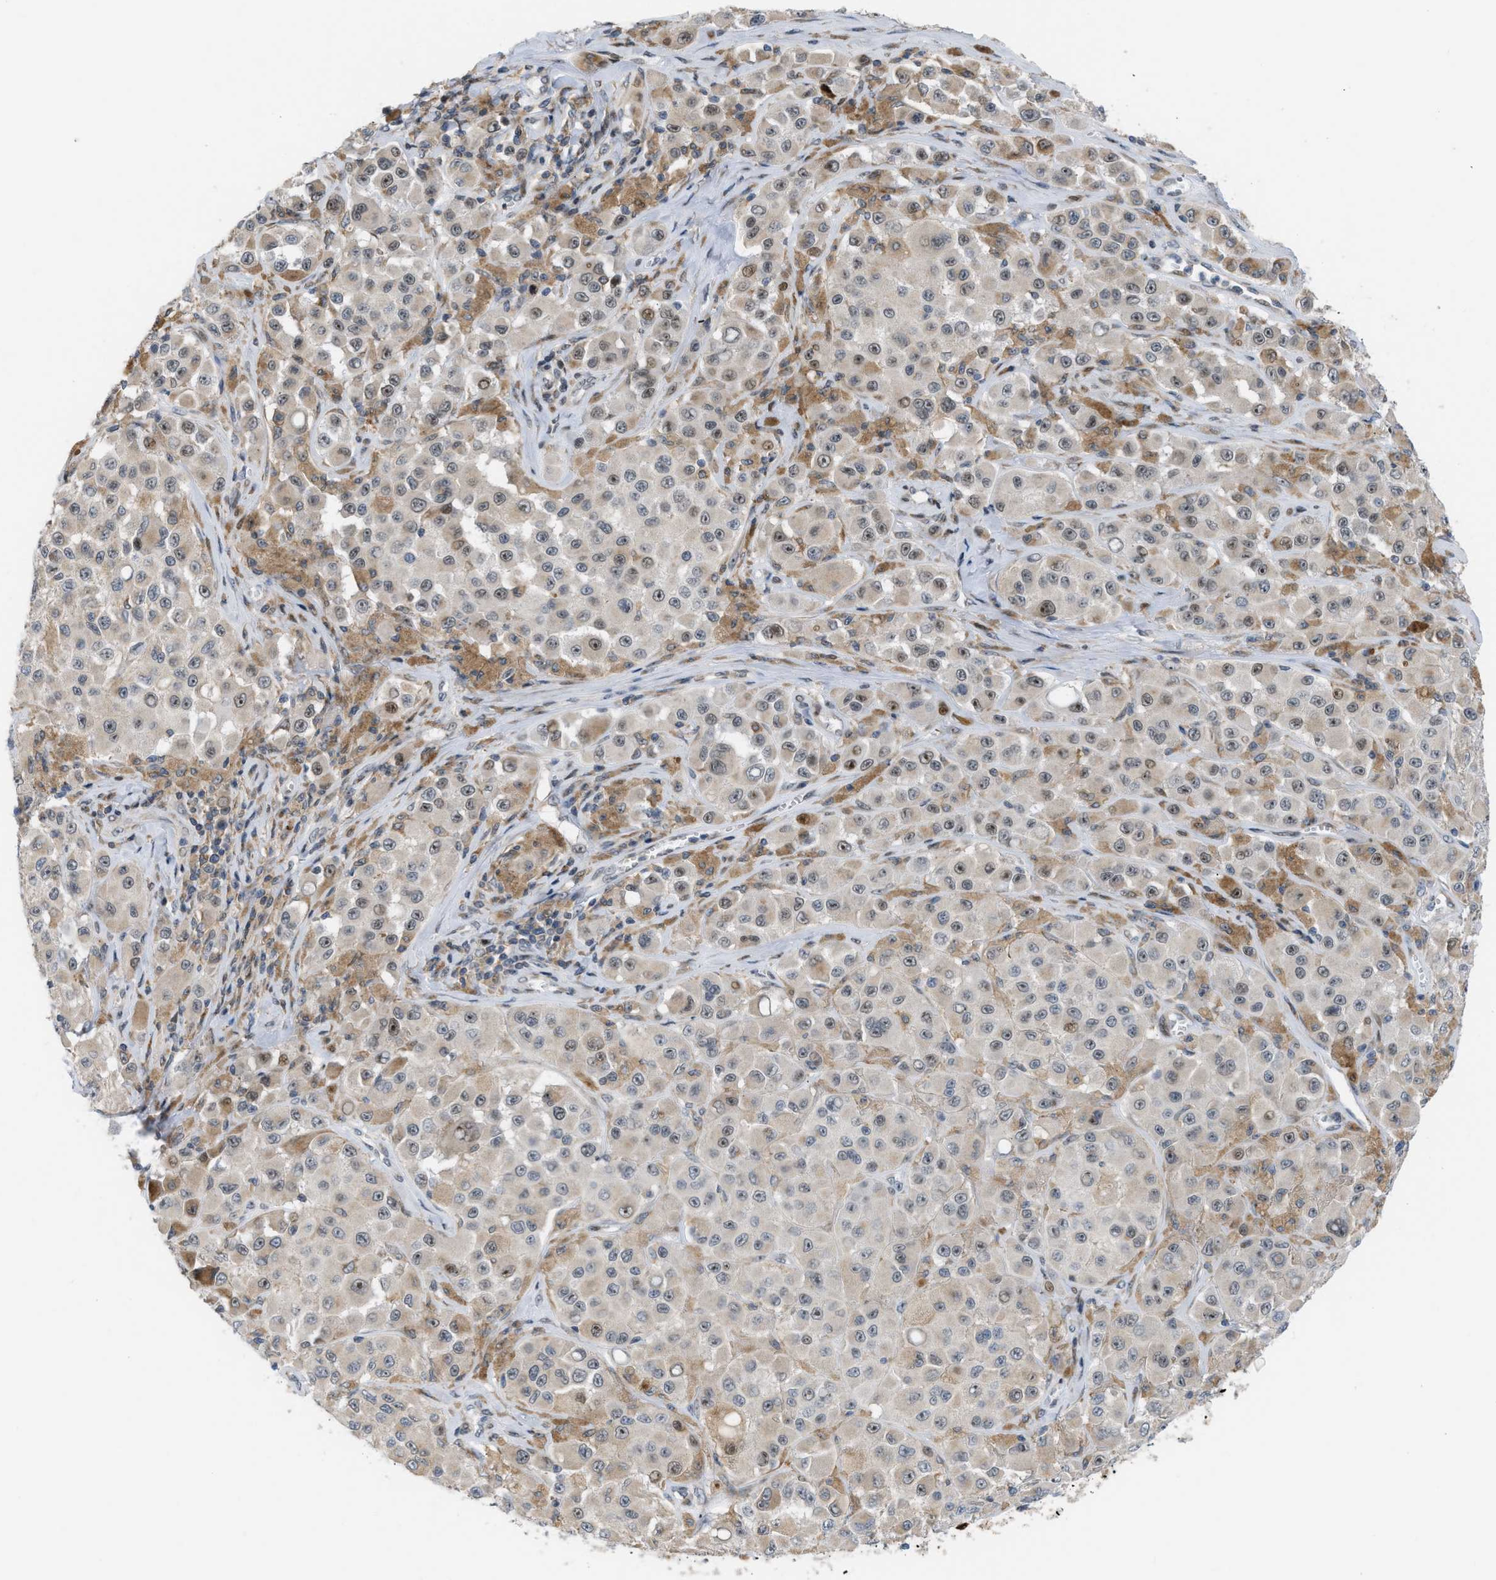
{"staining": {"intensity": "weak", "quantity": ">75%", "location": "cytoplasmic/membranous"}, "tissue": "melanoma", "cell_type": "Tumor cells", "image_type": "cancer", "snomed": [{"axis": "morphology", "description": "Malignant melanoma, NOS"}, {"axis": "topography", "description": "Skin"}], "caption": "Weak cytoplasmic/membranous expression for a protein is seen in approximately >75% of tumor cells of melanoma using IHC.", "gene": "DIPK1A", "patient": {"sex": "male", "age": 84}}